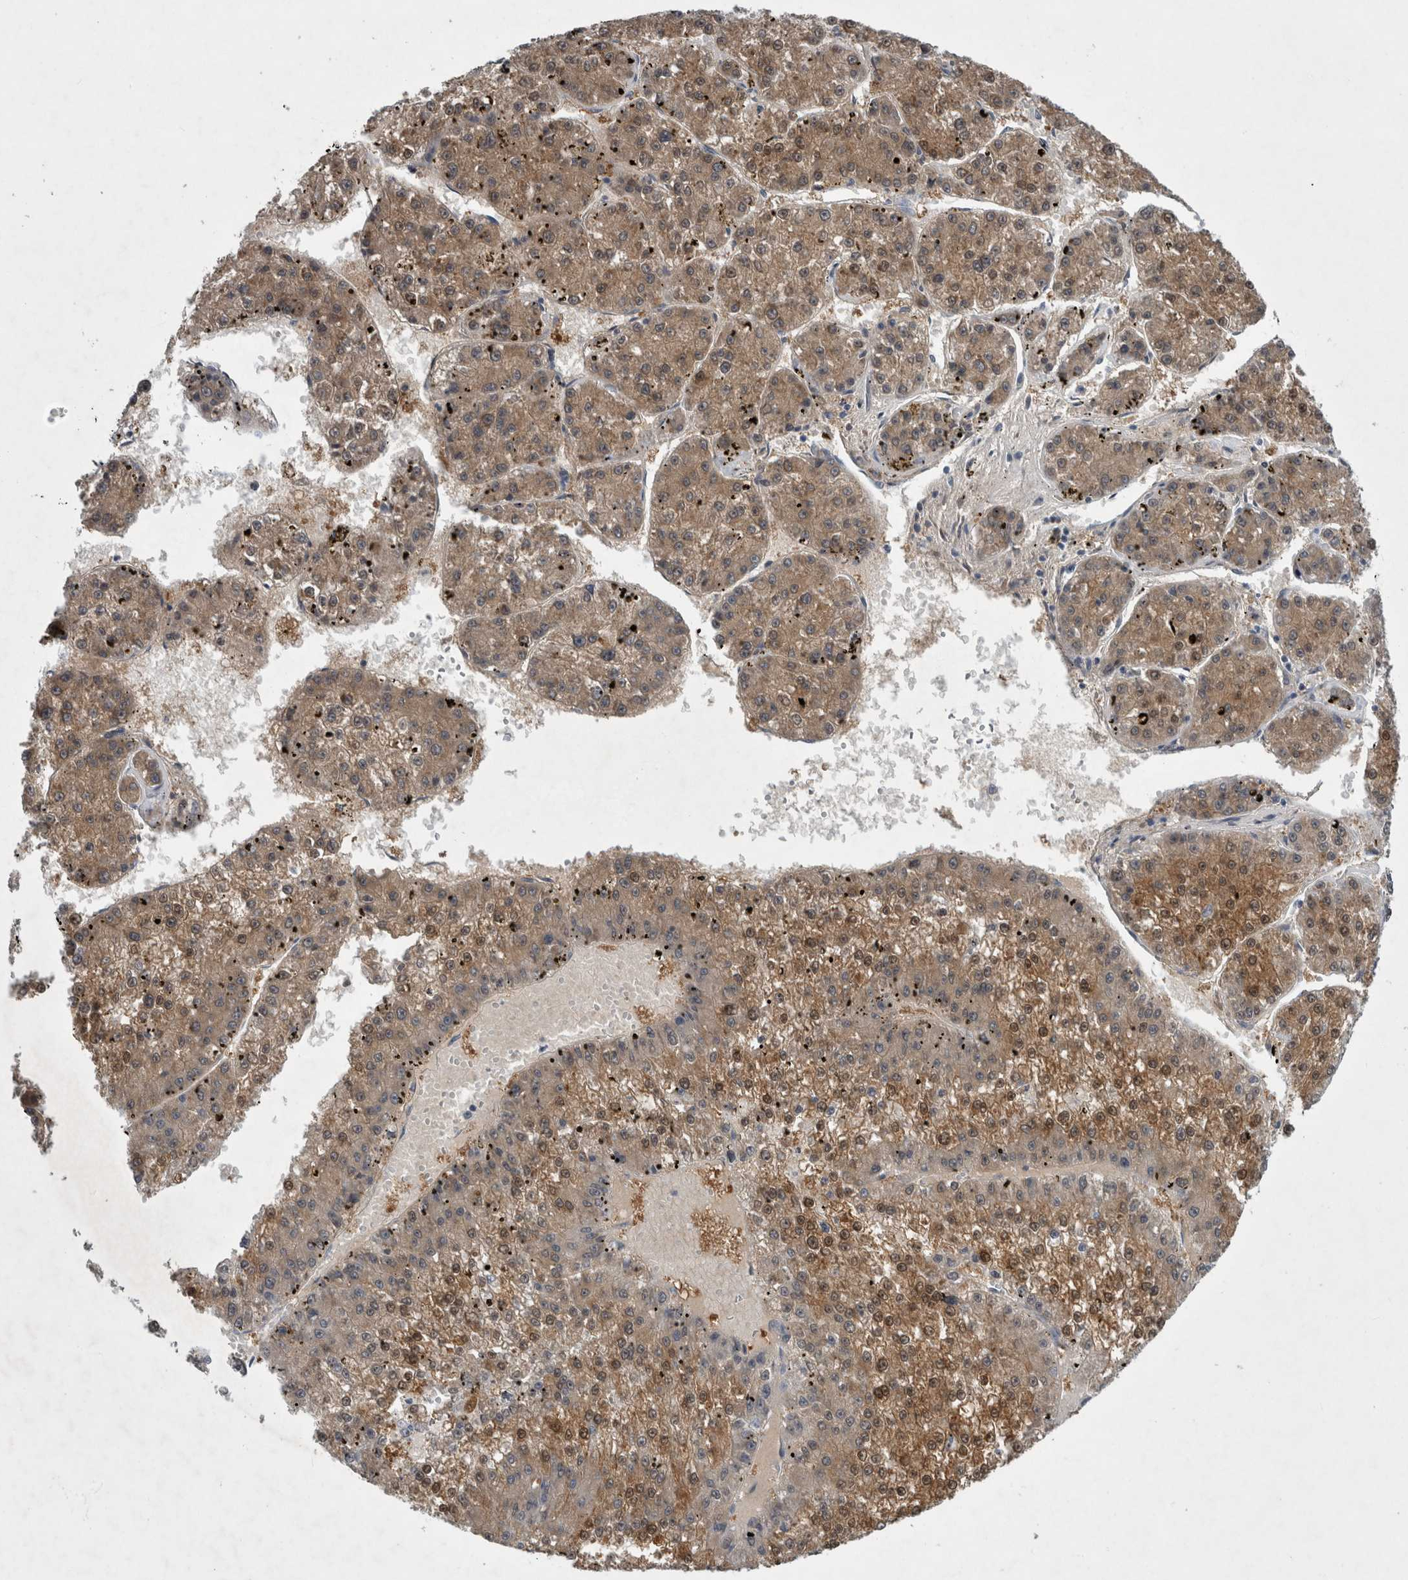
{"staining": {"intensity": "moderate", "quantity": ">75%", "location": "cytoplasmic/membranous,nuclear"}, "tissue": "liver cancer", "cell_type": "Tumor cells", "image_type": "cancer", "snomed": [{"axis": "morphology", "description": "Carcinoma, Hepatocellular, NOS"}, {"axis": "topography", "description": "Liver"}], "caption": "Protein expression analysis of human hepatocellular carcinoma (liver) reveals moderate cytoplasmic/membranous and nuclear staining in approximately >75% of tumor cells.", "gene": "FAM83H", "patient": {"sex": "female", "age": 73}}